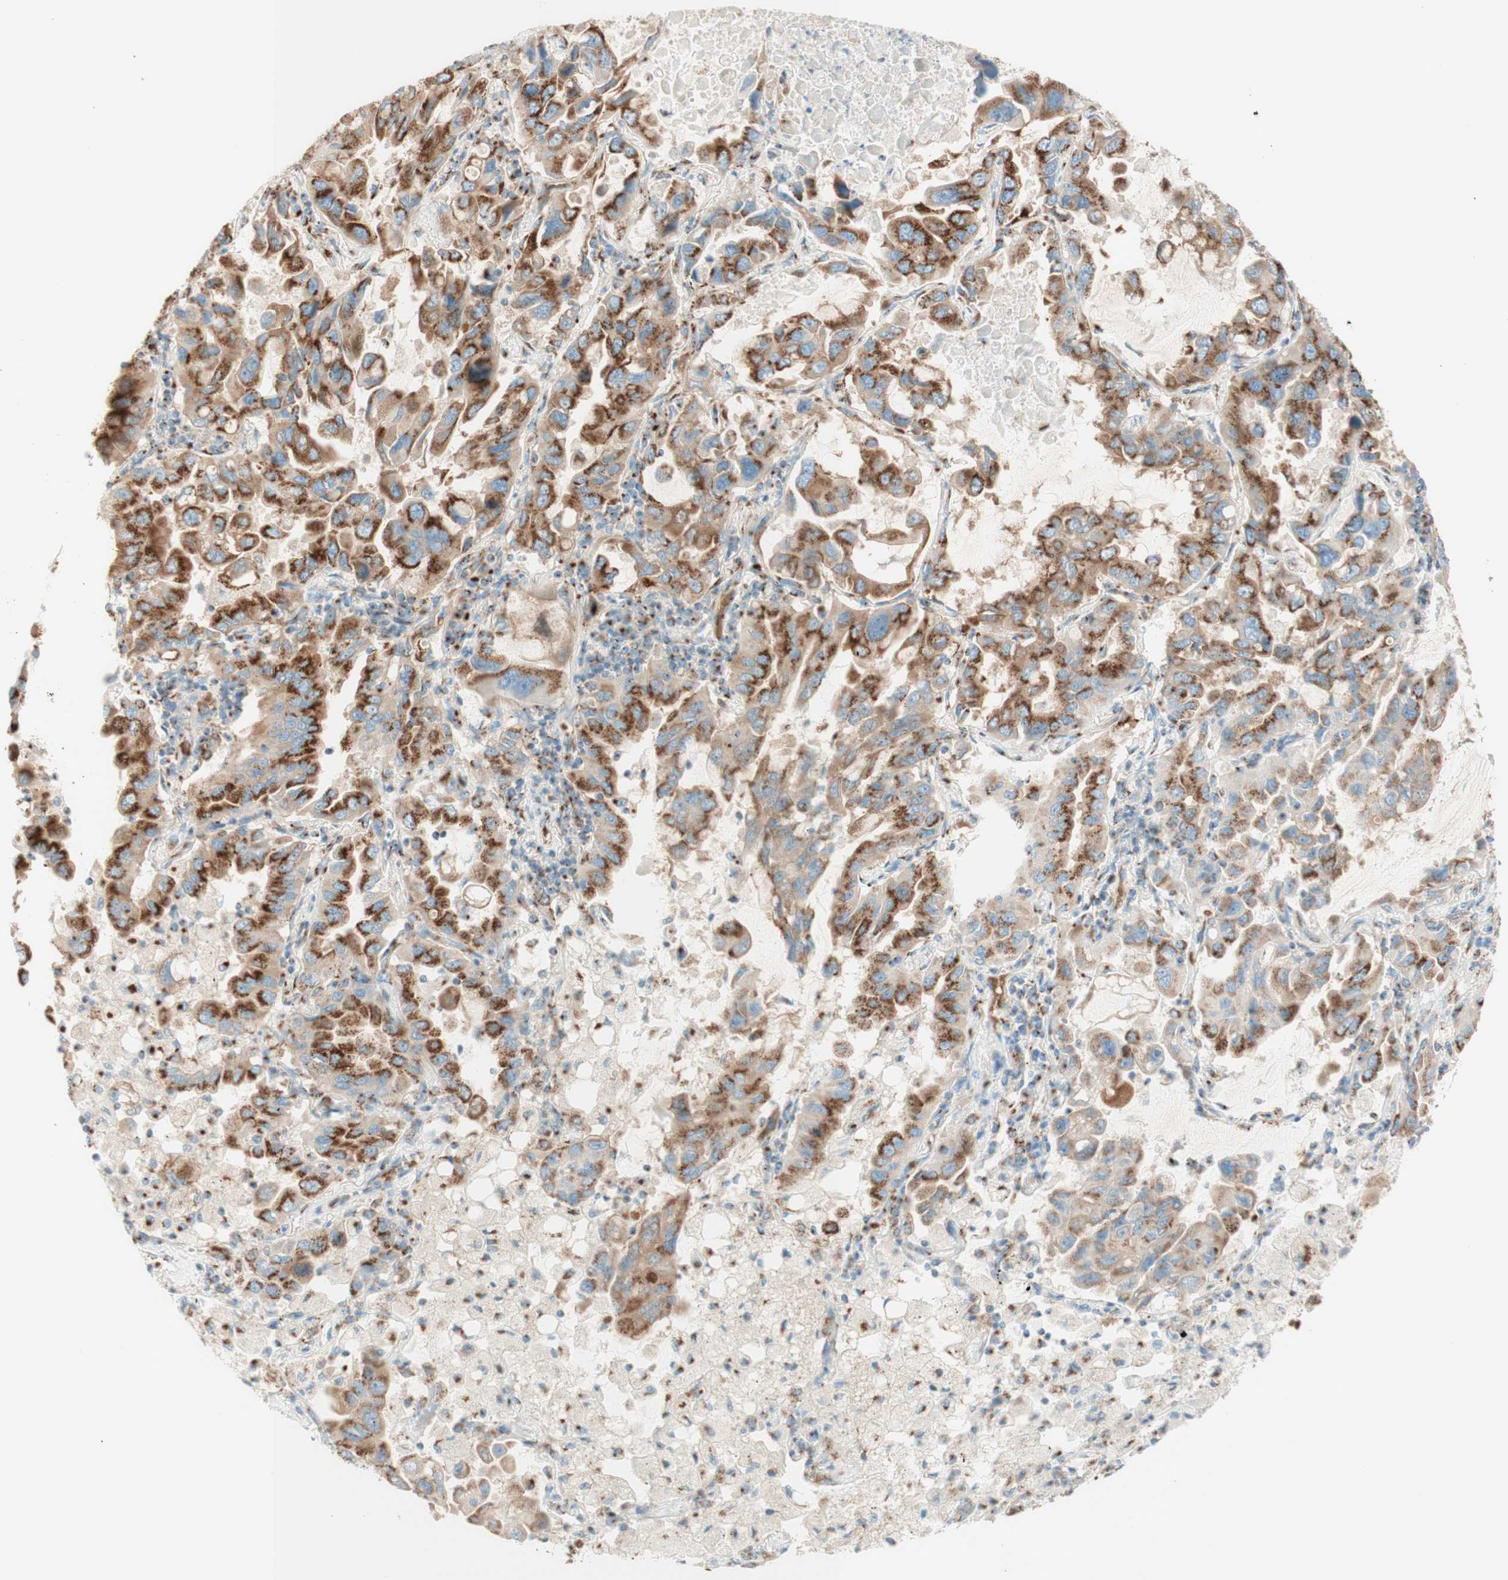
{"staining": {"intensity": "strong", "quantity": ">75%", "location": "cytoplasmic/membranous"}, "tissue": "lung cancer", "cell_type": "Tumor cells", "image_type": "cancer", "snomed": [{"axis": "morphology", "description": "Adenocarcinoma, NOS"}, {"axis": "topography", "description": "Lung"}], "caption": "An image showing strong cytoplasmic/membranous expression in approximately >75% of tumor cells in adenocarcinoma (lung), as visualized by brown immunohistochemical staining.", "gene": "GOLGB1", "patient": {"sex": "male", "age": 64}}